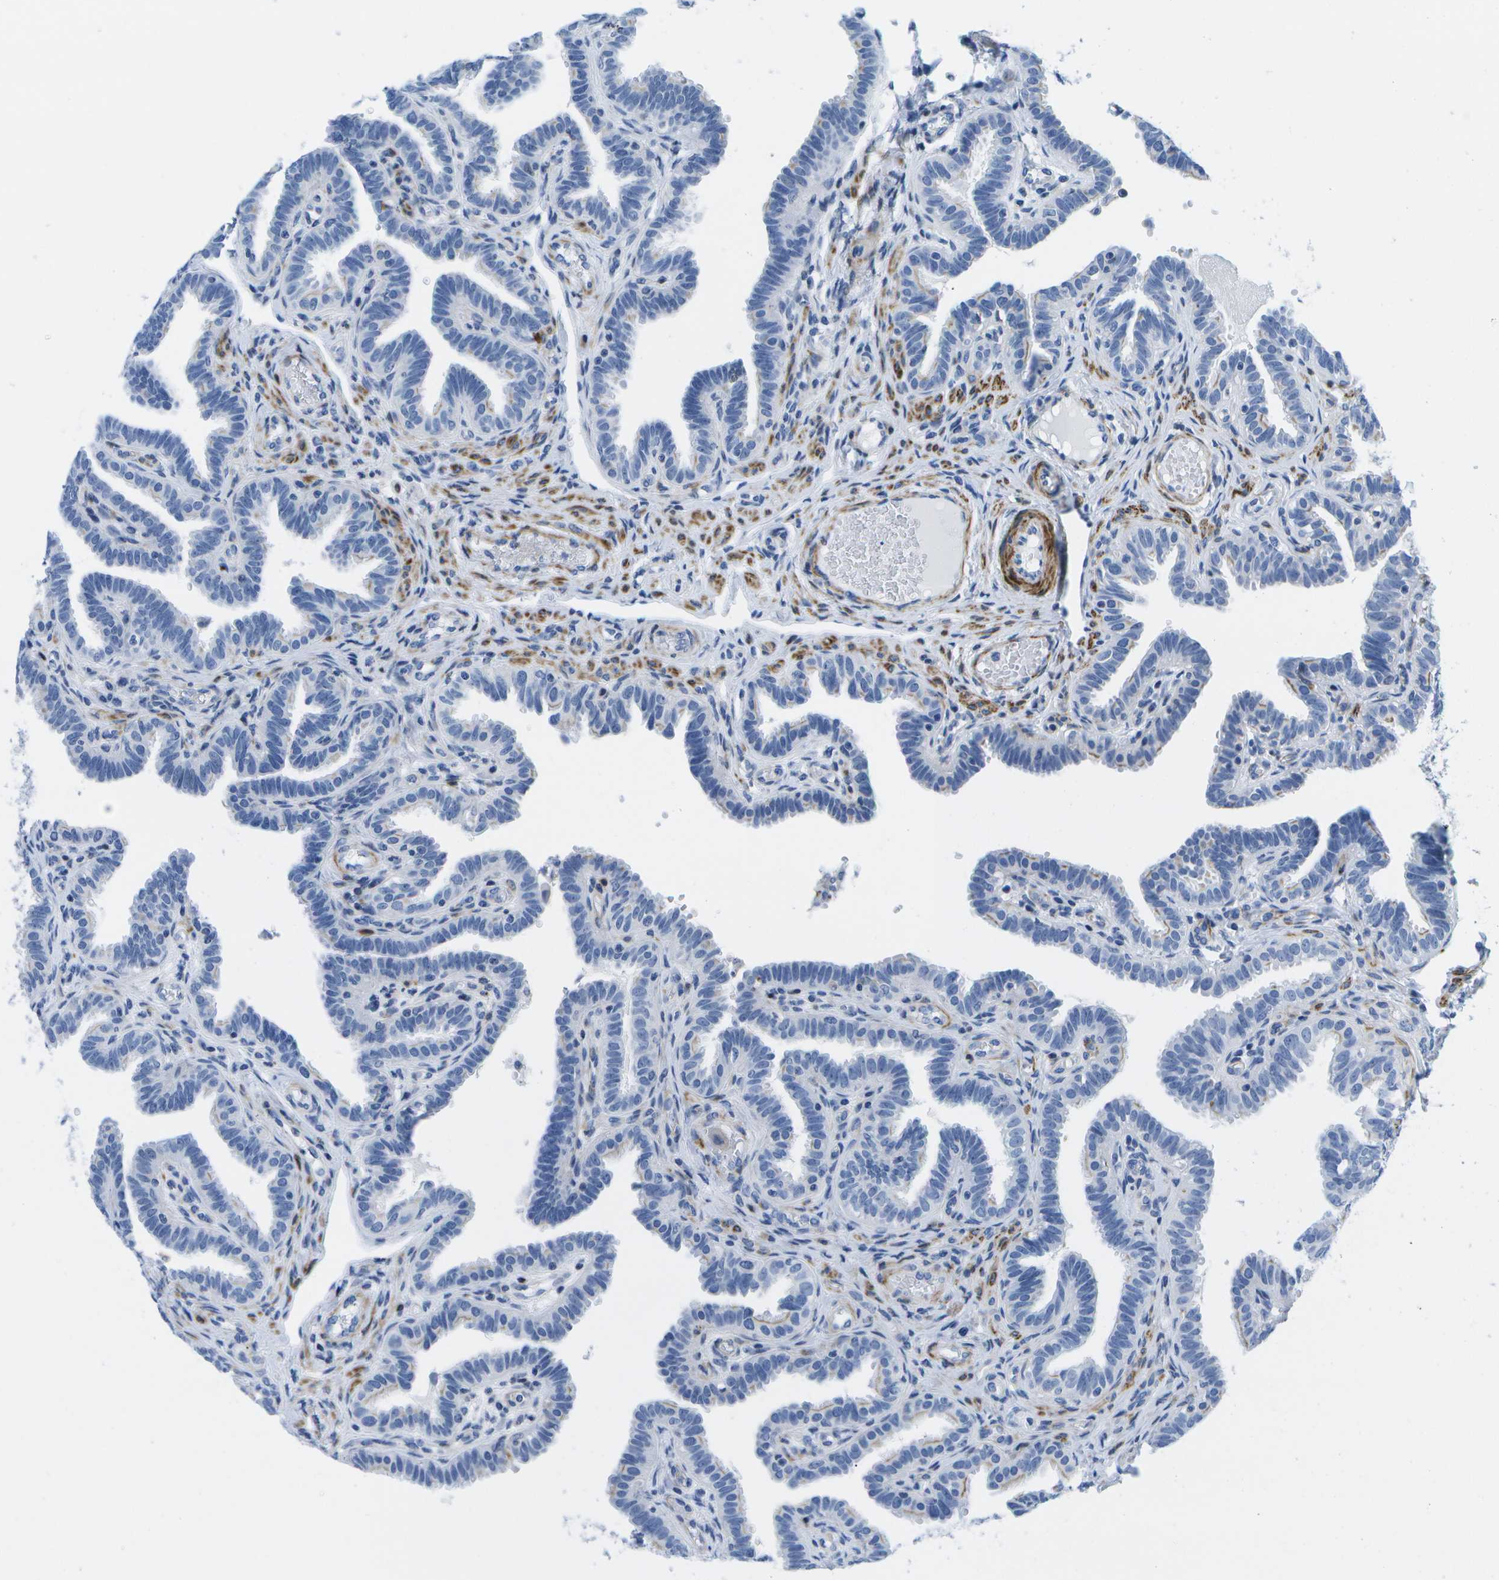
{"staining": {"intensity": "negative", "quantity": "none", "location": "none"}, "tissue": "fallopian tube", "cell_type": "Glandular cells", "image_type": "normal", "snomed": [{"axis": "morphology", "description": "Normal tissue, NOS"}, {"axis": "topography", "description": "Fallopian tube"}, {"axis": "topography", "description": "Placenta"}], "caption": "Immunohistochemistry (IHC) histopathology image of unremarkable human fallopian tube stained for a protein (brown), which shows no staining in glandular cells.", "gene": "ADGRG6", "patient": {"sex": "female", "age": 34}}